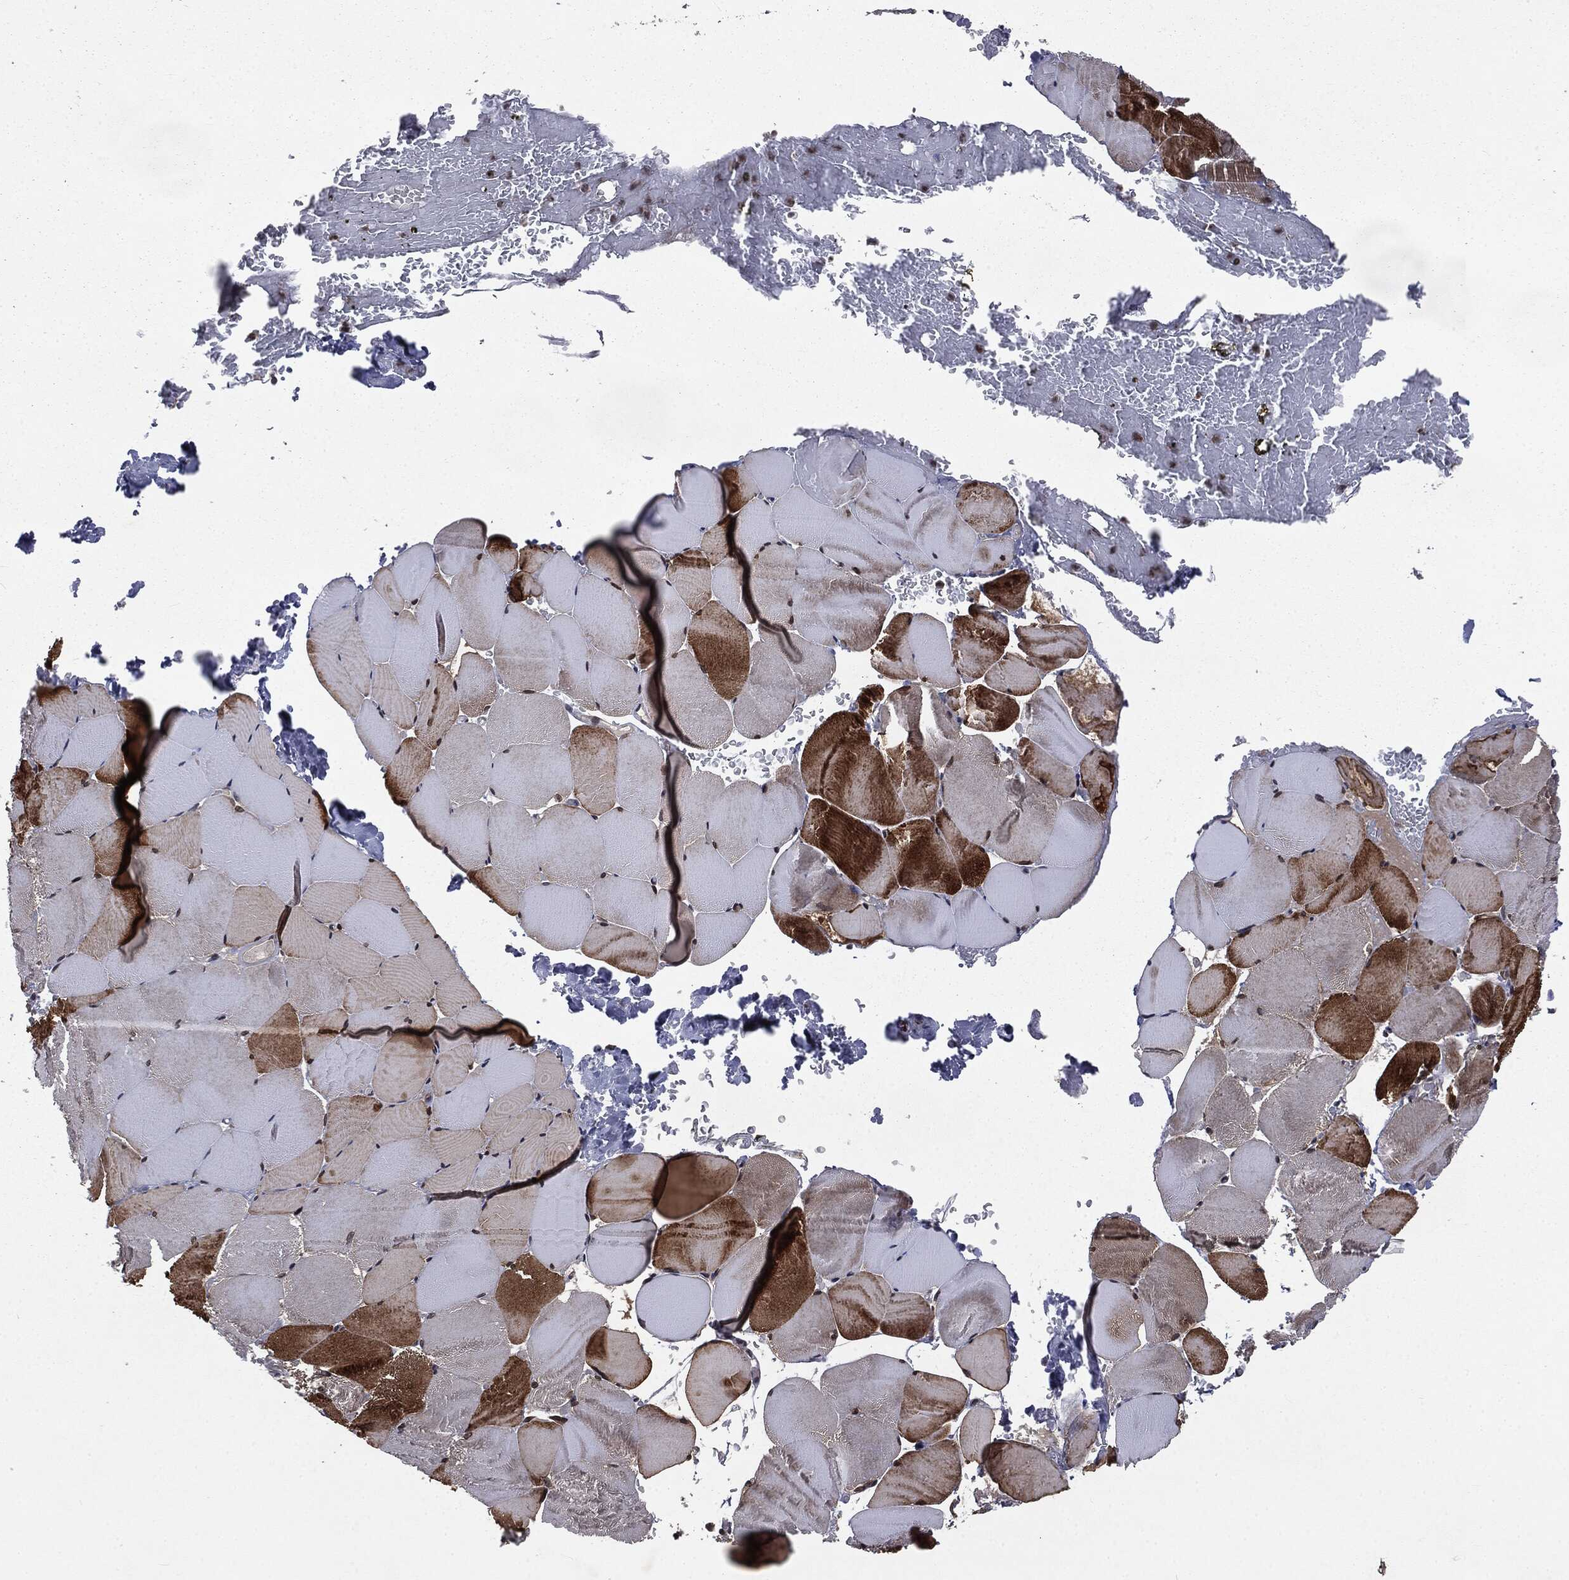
{"staining": {"intensity": "strong", "quantity": "<25%", "location": "cytoplasmic/membranous"}, "tissue": "skeletal muscle", "cell_type": "Myocytes", "image_type": "normal", "snomed": [{"axis": "morphology", "description": "Normal tissue, NOS"}, {"axis": "topography", "description": "Skeletal muscle"}], "caption": "Immunohistochemistry (IHC) histopathology image of benign skeletal muscle stained for a protein (brown), which reveals medium levels of strong cytoplasmic/membranous expression in about <25% of myocytes.", "gene": "STAU2", "patient": {"sex": "female", "age": 37}}